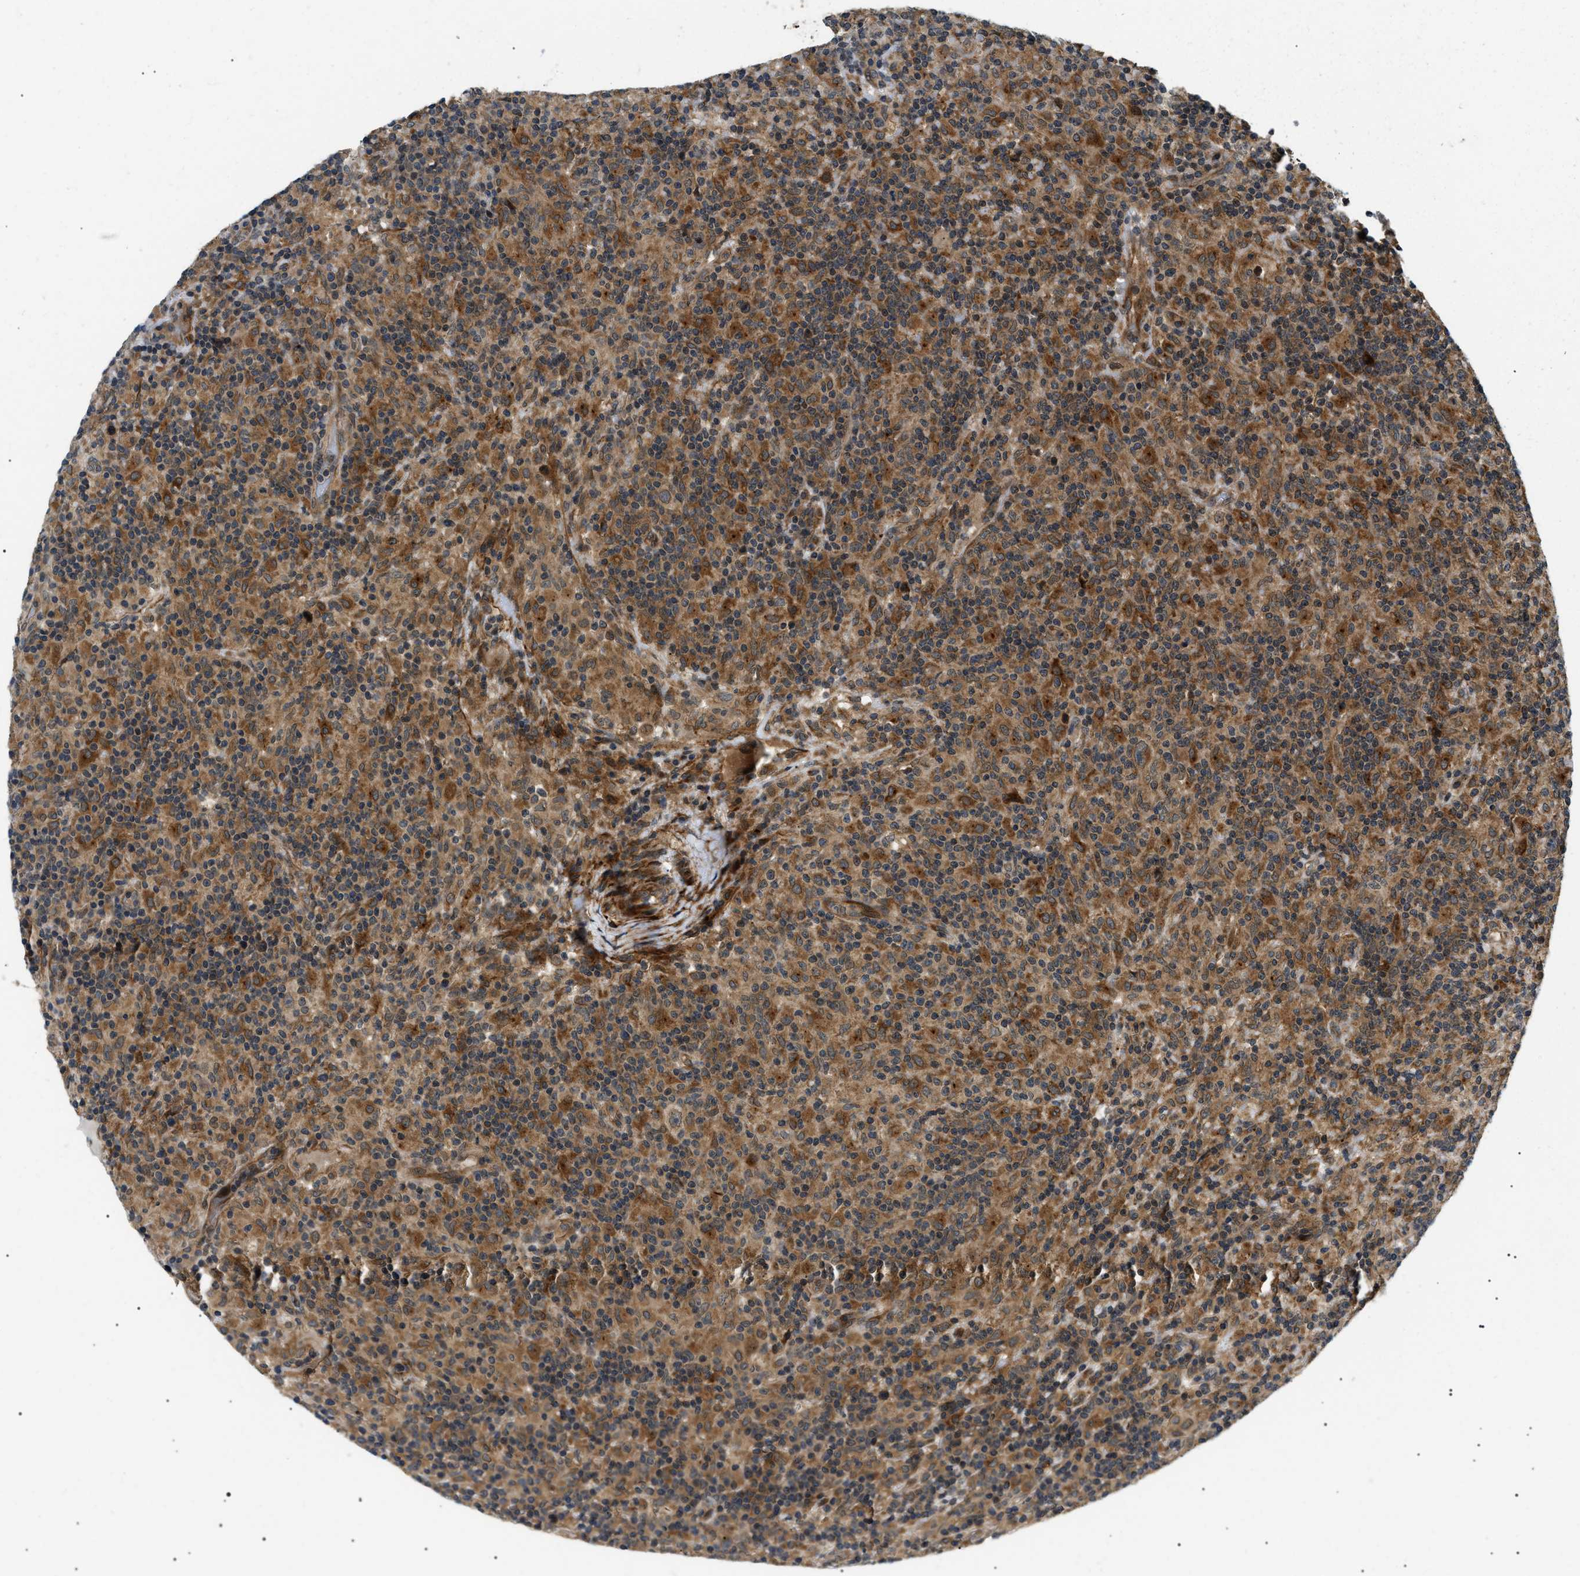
{"staining": {"intensity": "moderate", "quantity": ">75%", "location": "cytoplasmic/membranous"}, "tissue": "lymphoma", "cell_type": "Tumor cells", "image_type": "cancer", "snomed": [{"axis": "morphology", "description": "Hodgkin's disease, NOS"}, {"axis": "topography", "description": "Lymph node"}], "caption": "A high-resolution photomicrograph shows immunohistochemistry staining of lymphoma, which displays moderate cytoplasmic/membranous expression in approximately >75% of tumor cells. Immunohistochemistry (ihc) stains the protein of interest in brown and the nuclei are stained blue.", "gene": "ATP6AP1", "patient": {"sex": "male", "age": 70}}